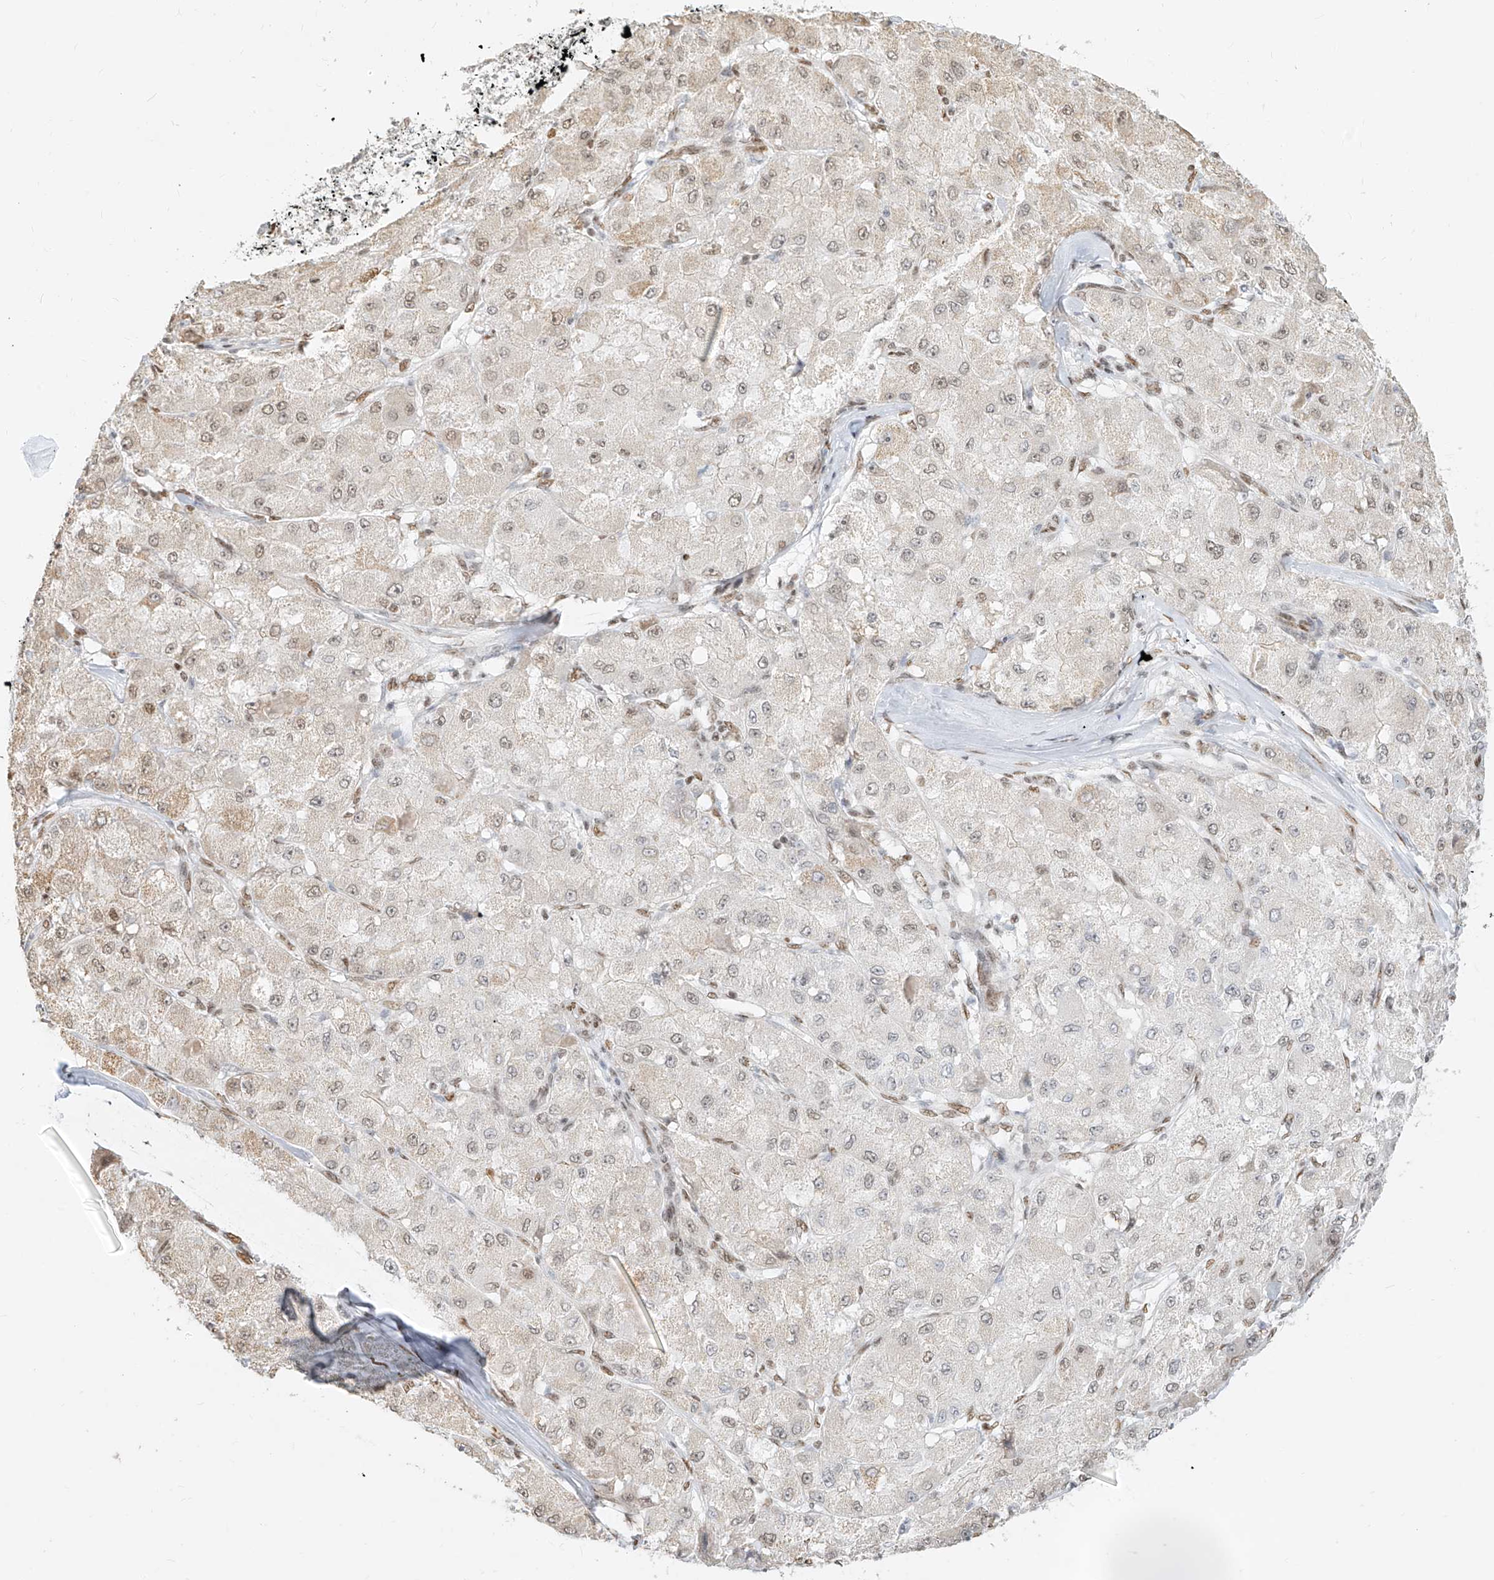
{"staining": {"intensity": "weak", "quantity": "<25%", "location": "nuclear"}, "tissue": "liver cancer", "cell_type": "Tumor cells", "image_type": "cancer", "snomed": [{"axis": "morphology", "description": "Carcinoma, Hepatocellular, NOS"}, {"axis": "topography", "description": "Liver"}], "caption": "Immunohistochemistry micrograph of neoplastic tissue: human liver hepatocellular carcinoma stained with DAB (3,3'-diaminobenzidine) shows no significant protein staining in tumor cells.", "gene": "NHSL1", "patient": {"sex": "male", "age": 80}}